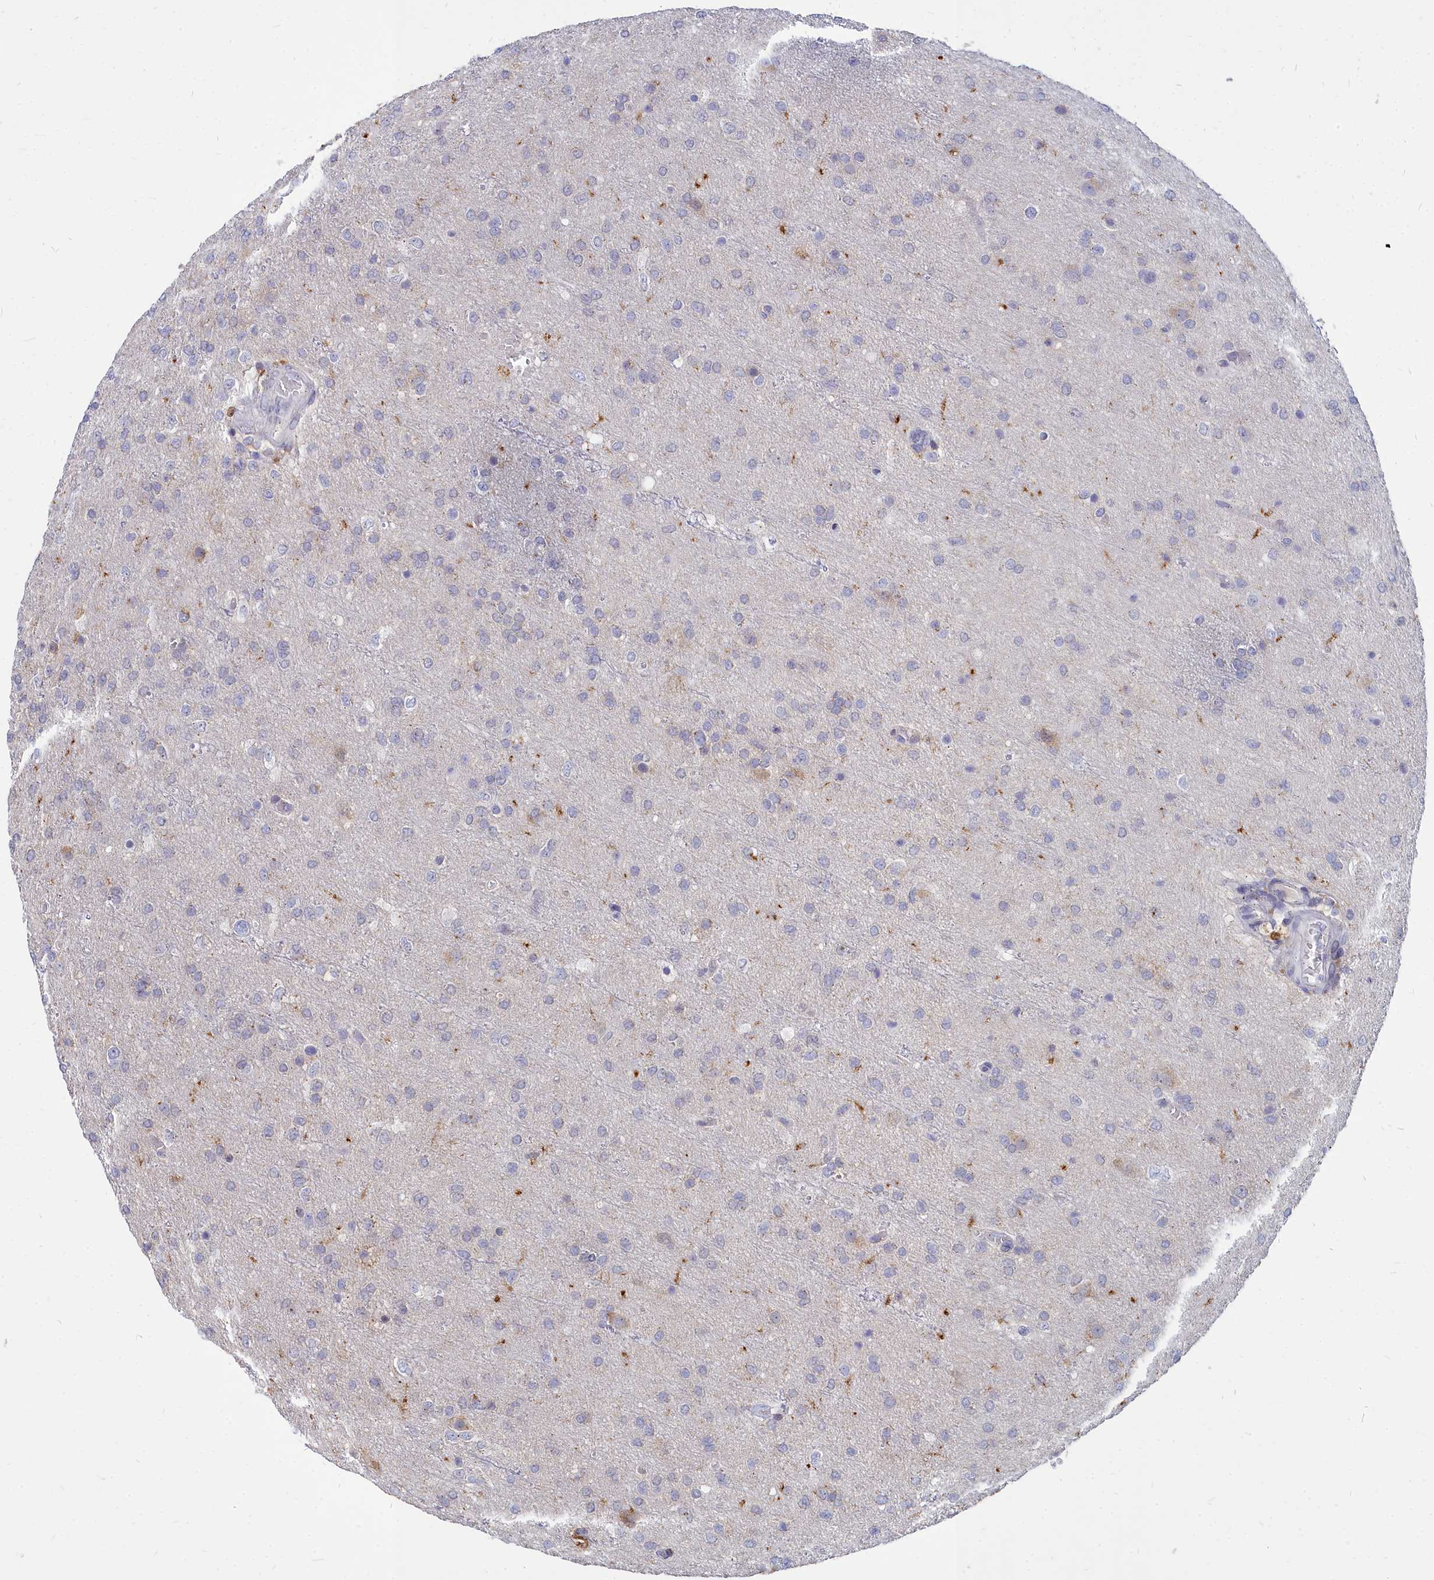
{"staining": {"intensity": "negative", "quantity": "none", "location": "none"}, "tissue": "glioma", "cell_type": "Tumor cells", "image_type": "cancer", "snomed": [{"axis": "morphology", "description": "Glioma, malignant, High grade"}, {"axis": "topography", "description": "Brain"}], "caption": "Histopathology image shows no significant protein positivity in tumor cells of malignant glioma (high-grade).", "gene": "NOXA1", "patient": {"sex": "female", "age": 74}}